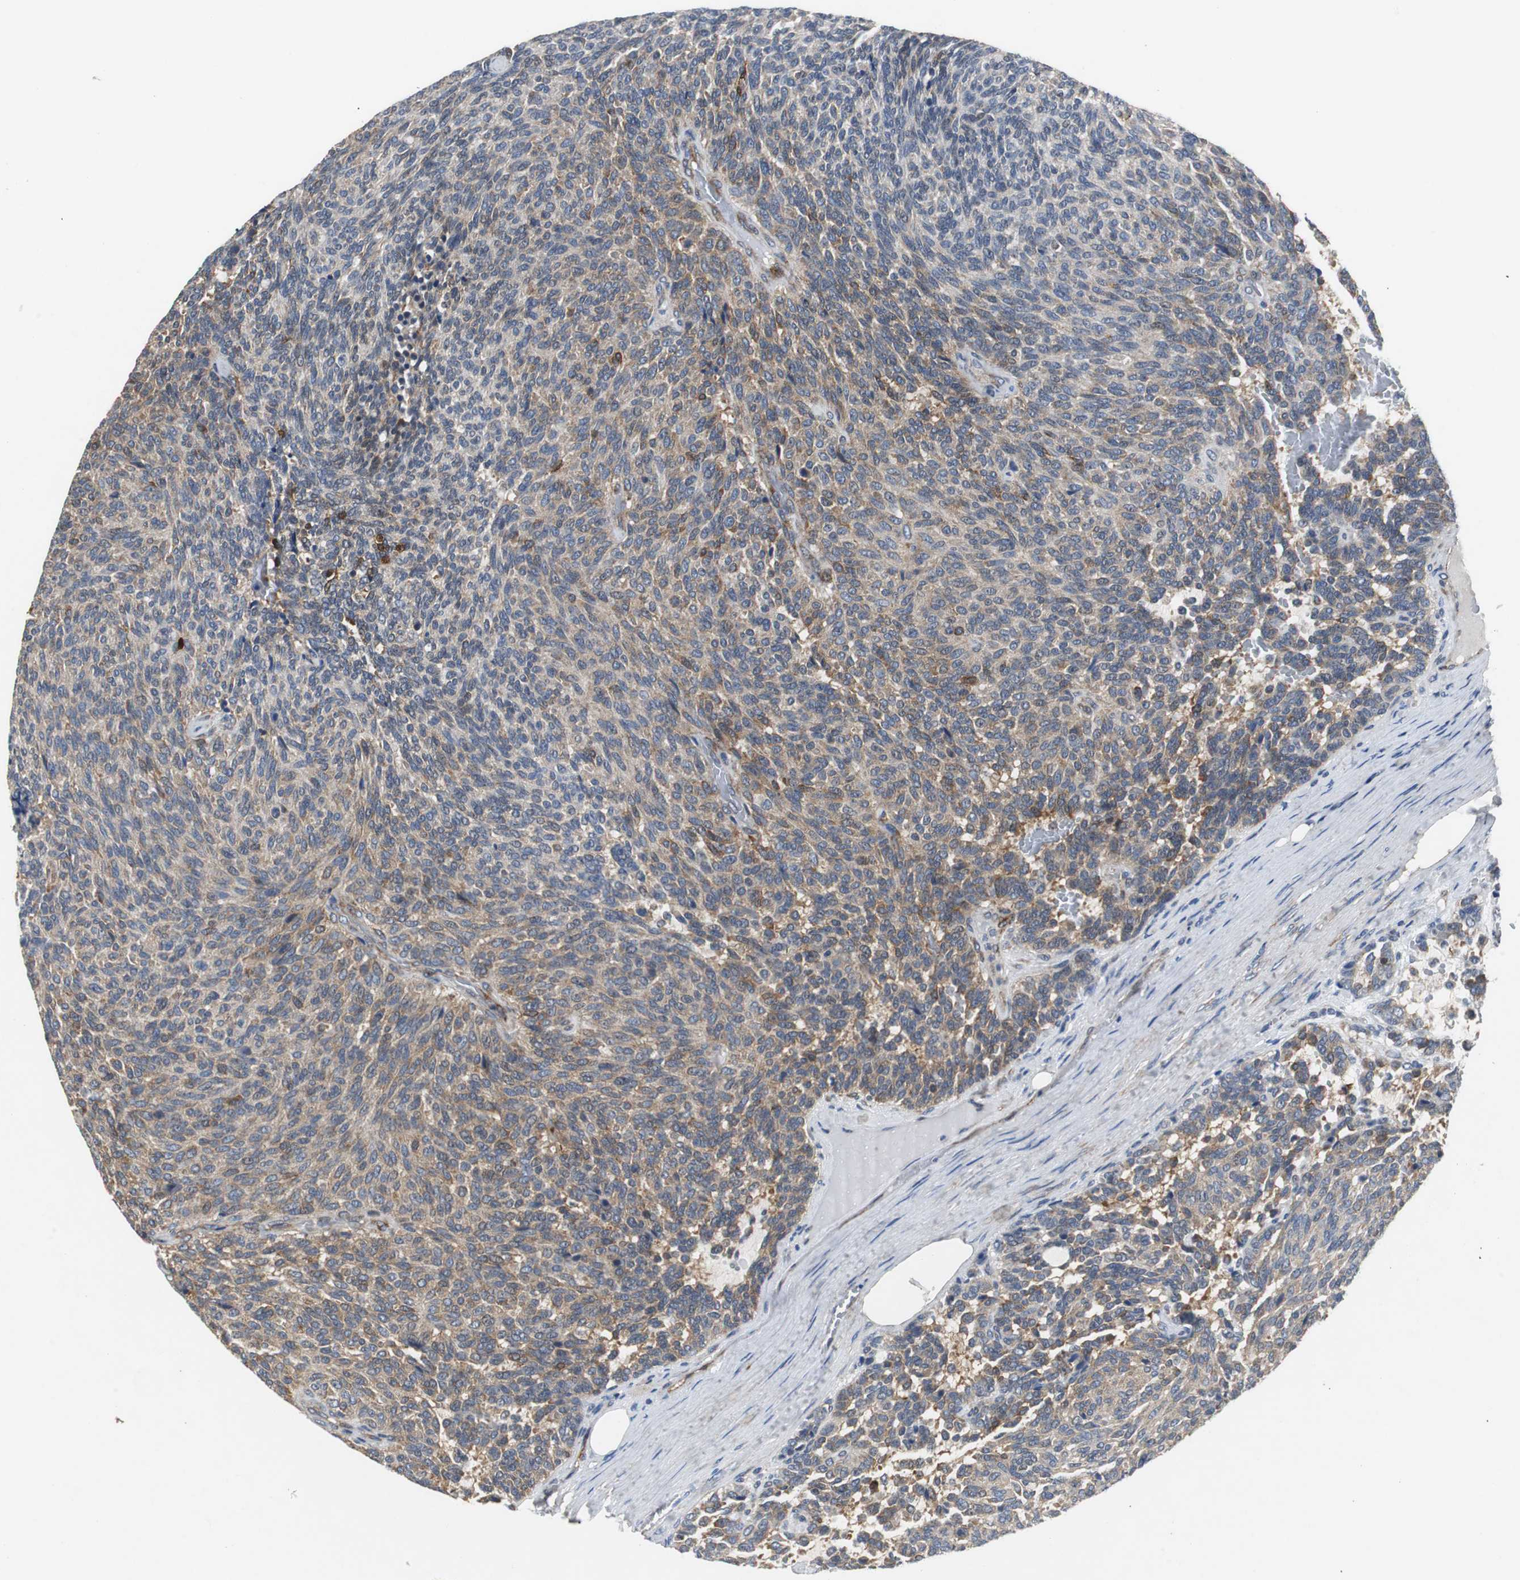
{"staining": {"intensity": "weak", "quantity": ">75%", "location": "cytoplasmic/membranous"}, "tissue": "carcinoid", "cell_type": "Tumor cells", "image_type": "cancer", "snomed": [{"axis": "morphology", "description": "Carcinoid, malignant, NOS"}, {"axis": "topography", "description": "Pancreas"}], "caption": "Protein expression analysis of human carcinoid reveals weak cytoplasmic/membranous expression in about >75% of tumor cells.", "gene": "ISCU", "patient": {"sex": "female", "age": 54}}